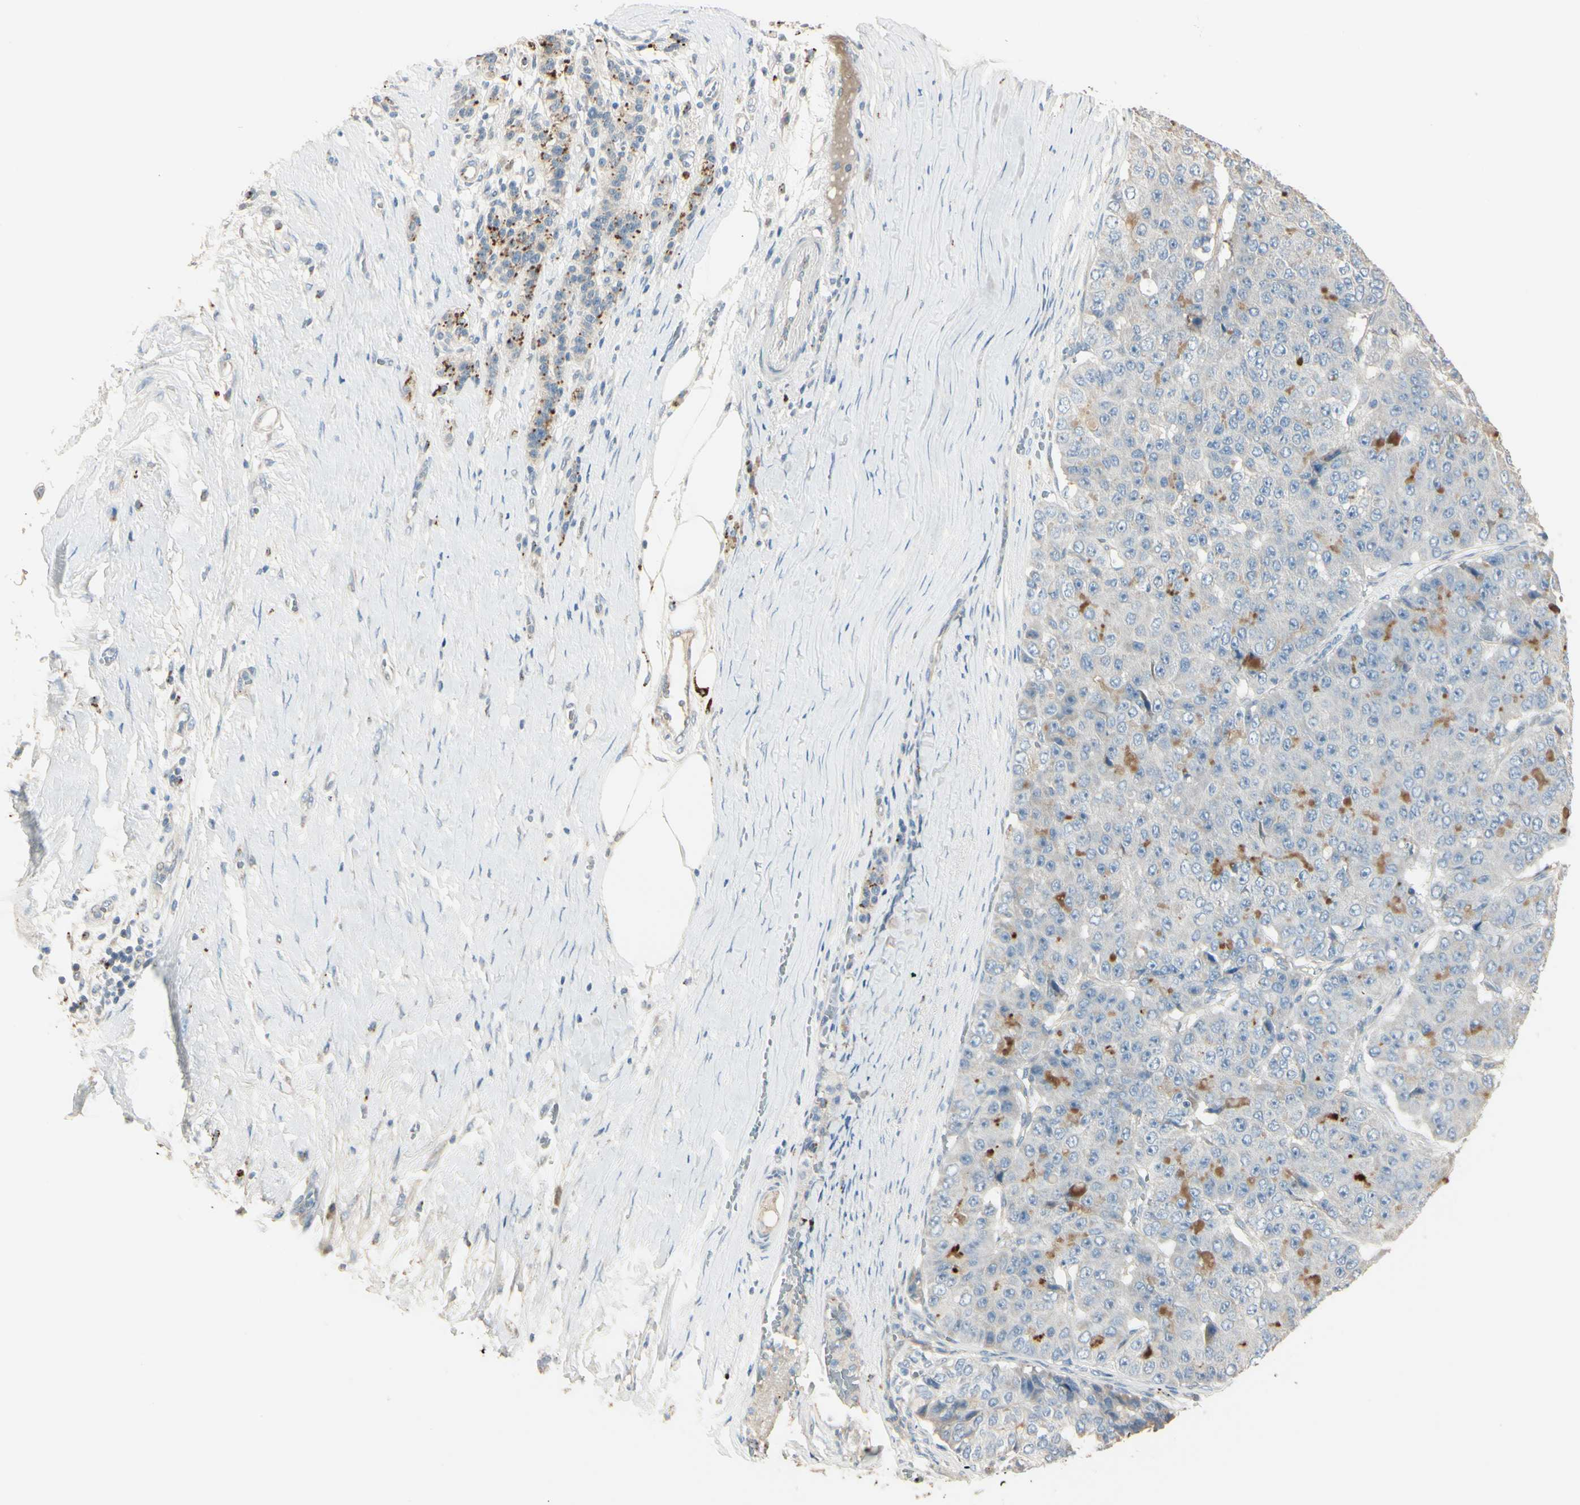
{"staining": {"intensity": "weak", "quantity": "25%-75%", "location": "cytoplasmic/membranous"}, "tissue": "pancreatic cancer", "cell_type": "Tumor cells", "image_type": "cancer", "snomed": [{"axis": "morphology", "description": "Adenocarcinoma, NOS"}, {"axis": "topography", "description": "Pancreas"}], "caption": "Protein staining demonstrates weak cytoplasmic/membranous staining in about 25%-75% of tumor cells in pancreatic adenocarcinoma.", "gene": "ANGPTL1", "patient": {"sex": "male", "age": 50}}